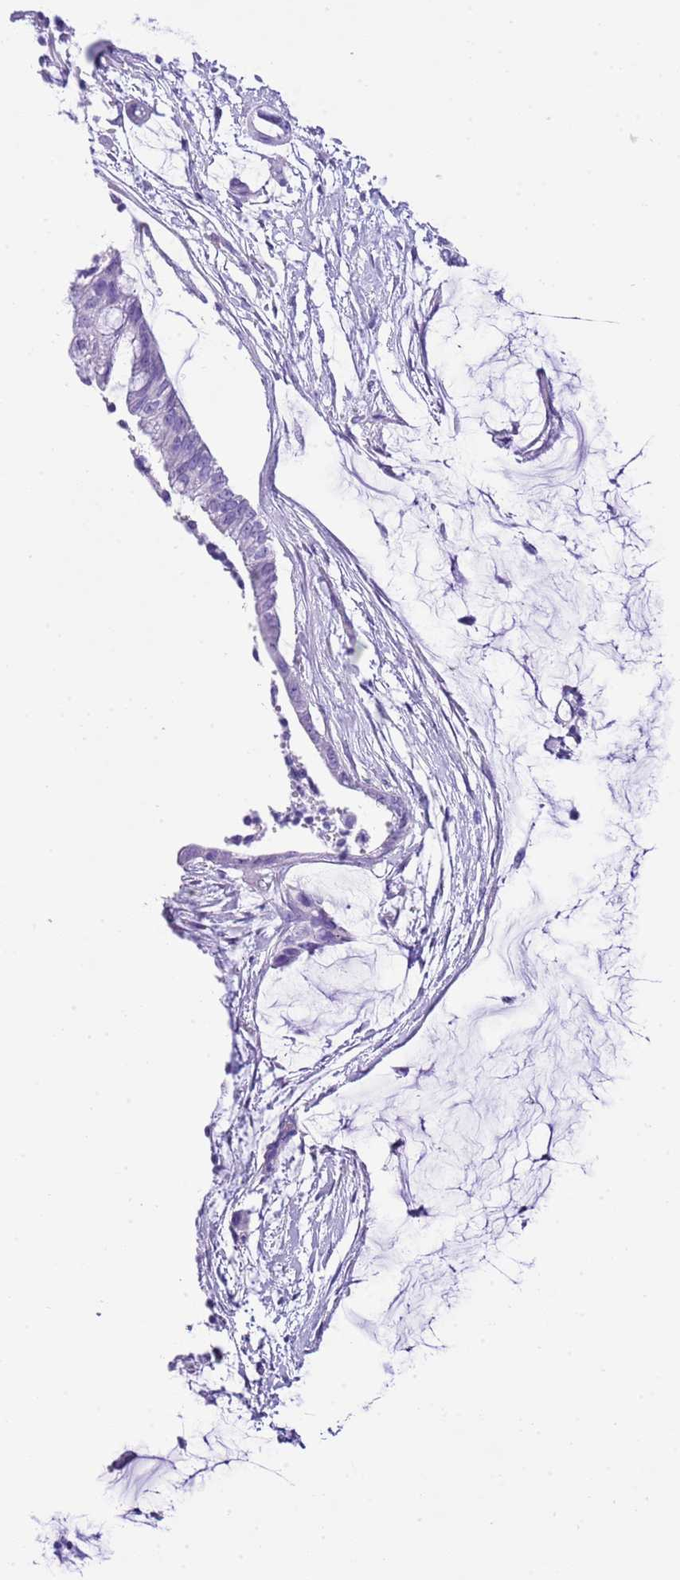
{"staining": {"intensity": "negative", "quantity": "none", "location": "none"}, "tissue": "ovarian cancer", "cell_type": "Tumor cells", "image_type": "cancer", "snomed": [{"axis": "morphology", "description": "Cystadenocarcinoma, mucinous, NOS"}, {"axis": "topography", "description": "Ovary"}], "caption": "IHC photomicrograph of neoplastic tissue: ovarian cancer stained with DAB shows no significant protein staining in tumor cells. (DAB (3,3'-diaminobenzidine) immunohistochemistry (IHC) with hematoxylin counter stain).", "gene": "KCNC1", "patient": {"sex": "female", "age": 39}}